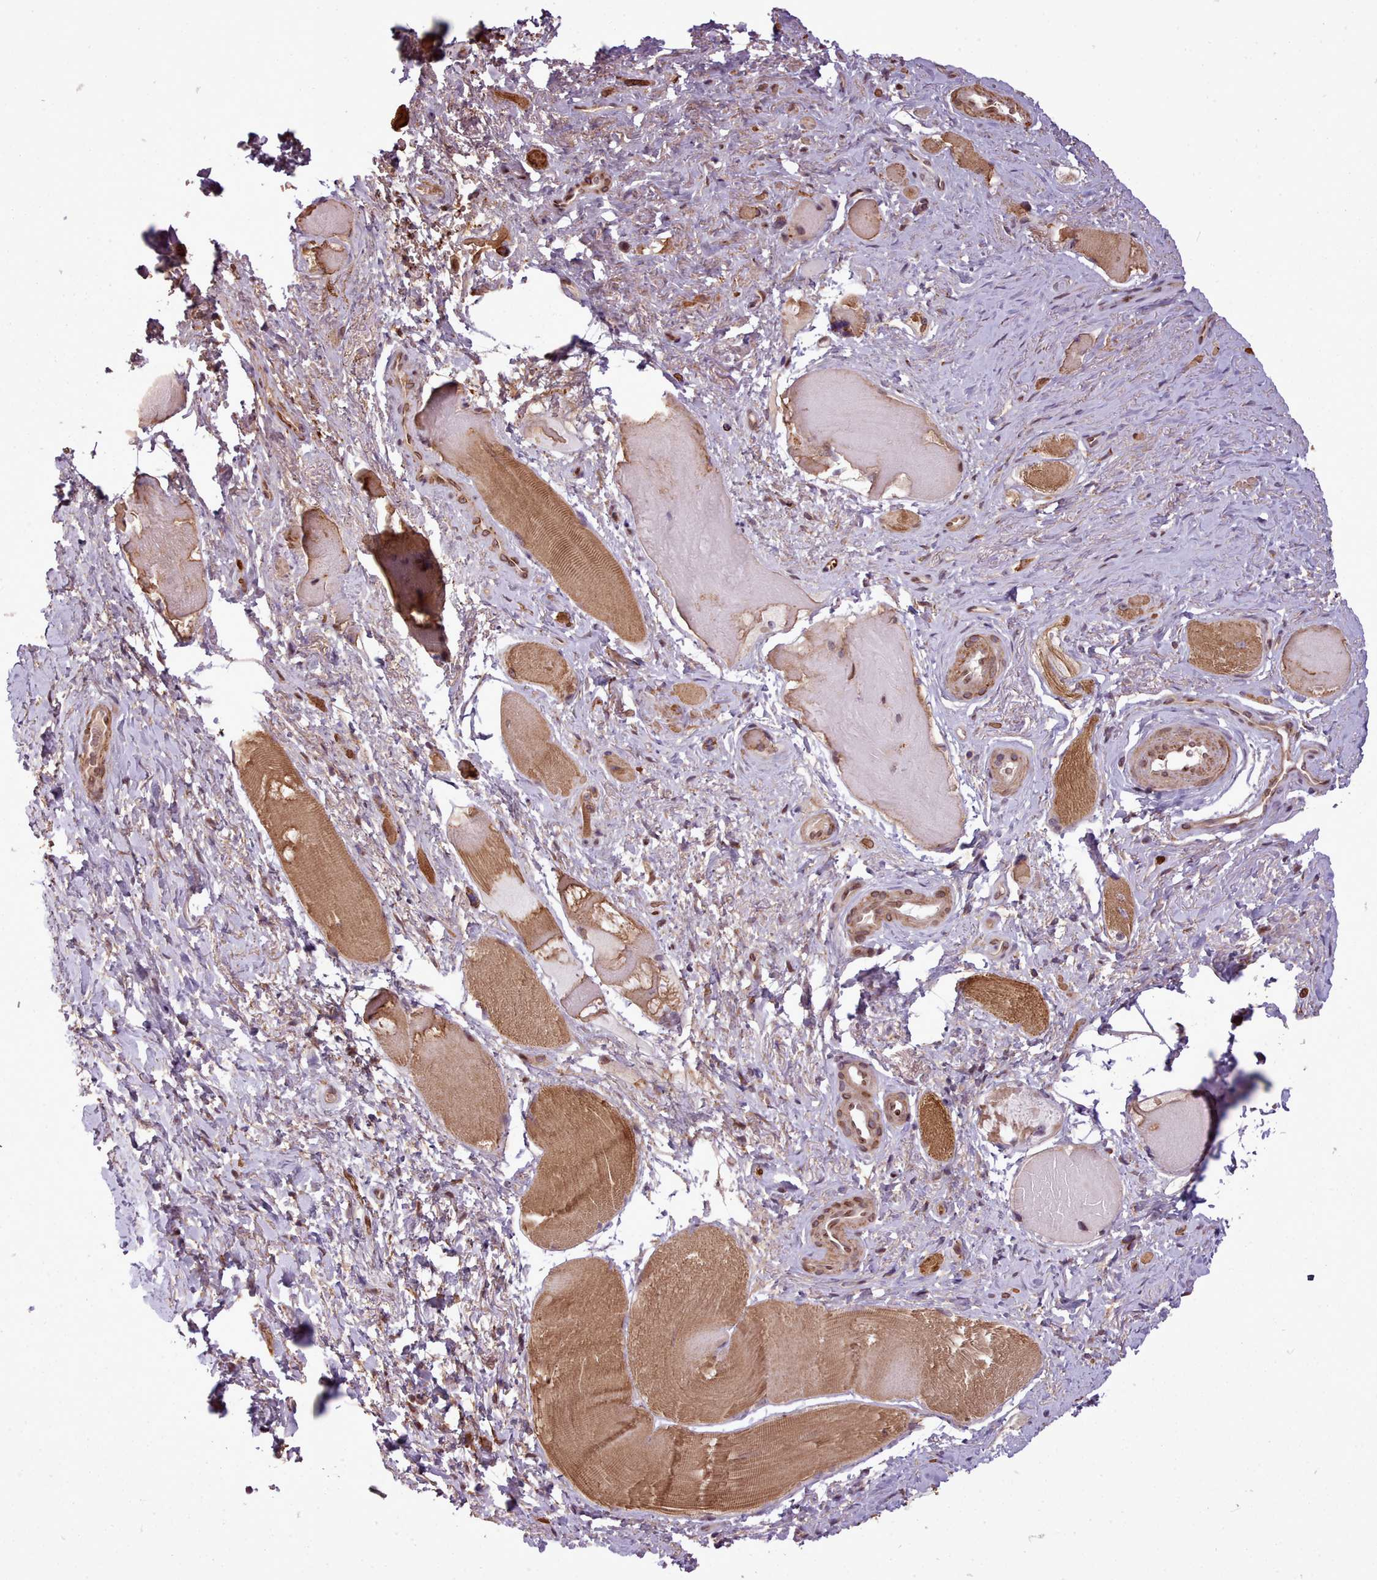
{"staining": {"intensity": "moderate", "quantity": ">75%", "location": "cytoplasmic/membranous"}, "tissue": "smooth muscle", "cell_type": "Smooth muscle cells", "image_type": "normal", "snomed": [{"axis": "morphology", "description": "Normal tissue, NOS"}, {"axis": "topography", "description": "Smooth muscle"}, {"axis": "topography", "description": "Peripheral nerve tissue"}], "caption": "A brown stain labels moderate cytoplasmic/membranous expression of a protein in smooth muscle cells of normal human smooth muscle.", "gene": "CABP1", "patient": {"sex": "male", "age": 69}}